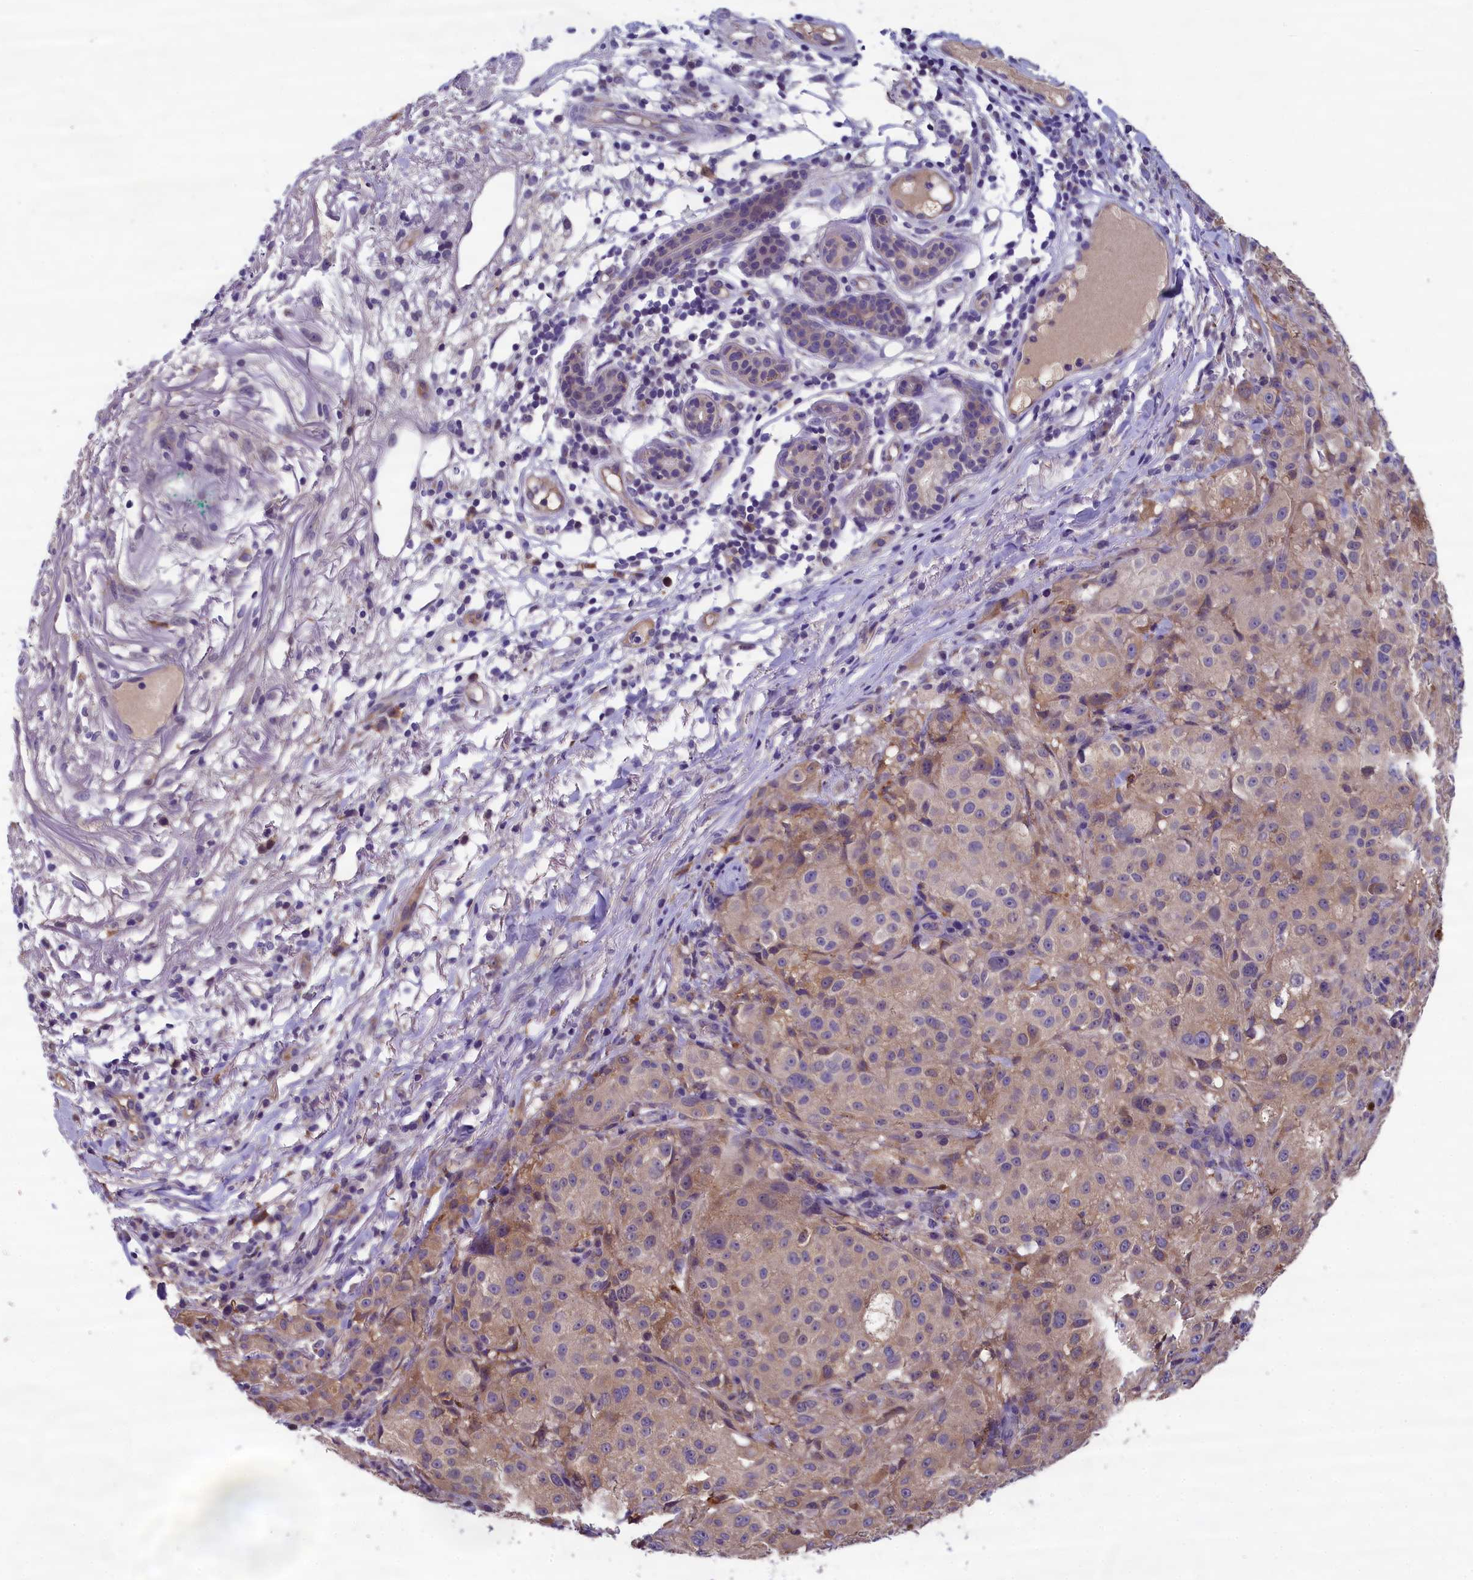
{"staining": {"intensity": "weak", "quantity": "<25%", "location": "cytoplasmic/membranous"}, "tissue": "melanoma", "cell_type": "Tumor cells", "image_type": "cancer", "snomed": [{"axis": "morphology", "description": "Necrosis, NOS"}, {"axis": "morphology", "description": "Malignant melanoma, NOS"}, {"axis": "topography", "description": "Skin"}], "caption": "Immunohistochemistry (IHC) photomicrograph of human melanoma stained for a protein (brown), which shows no positivity in tumor cells.", "gene": "ABCC8", "patient": {"sex": "female", "age": 87}}